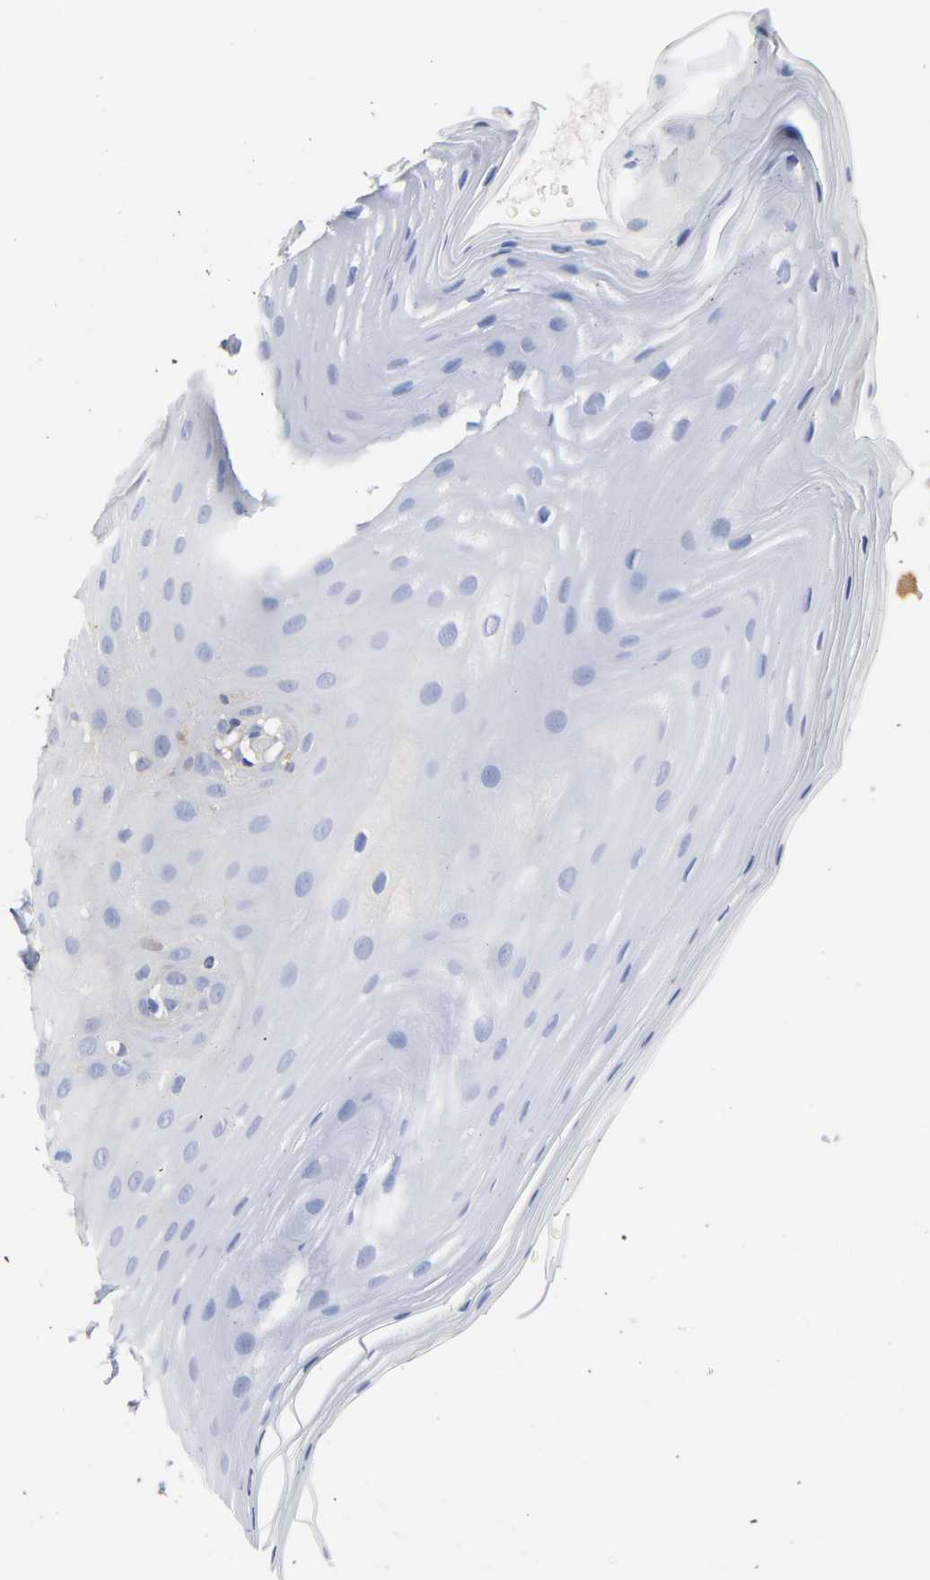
{"staining": {"intensity": "negative", "quantity": "none", "location": "none"}, "tissue": "oral mucosa", "cell_type": "Squamous epithelial cells", "image_type": "normal", "snomed": [{"axis": "morphology", "description": "Normal tissue, NOS"}, {"axis": "morphology", "description": "Squamous cell carcinoma, NOS"}, {"axis": "topography", "description": "Skeletal muscle"}, {"axis": "topography", "description": "Oral tissue"}, {"axis": "topography", "description": "Head-Neck"}], "caption": "Immunohistochemistry of normal oral mucosa shows no staining in squamous epithelial cells. (DAB immunohistochemistry (IHC), high magnification).", "gene": "SRC", "patient": {"sex": "male", "age": 71}}